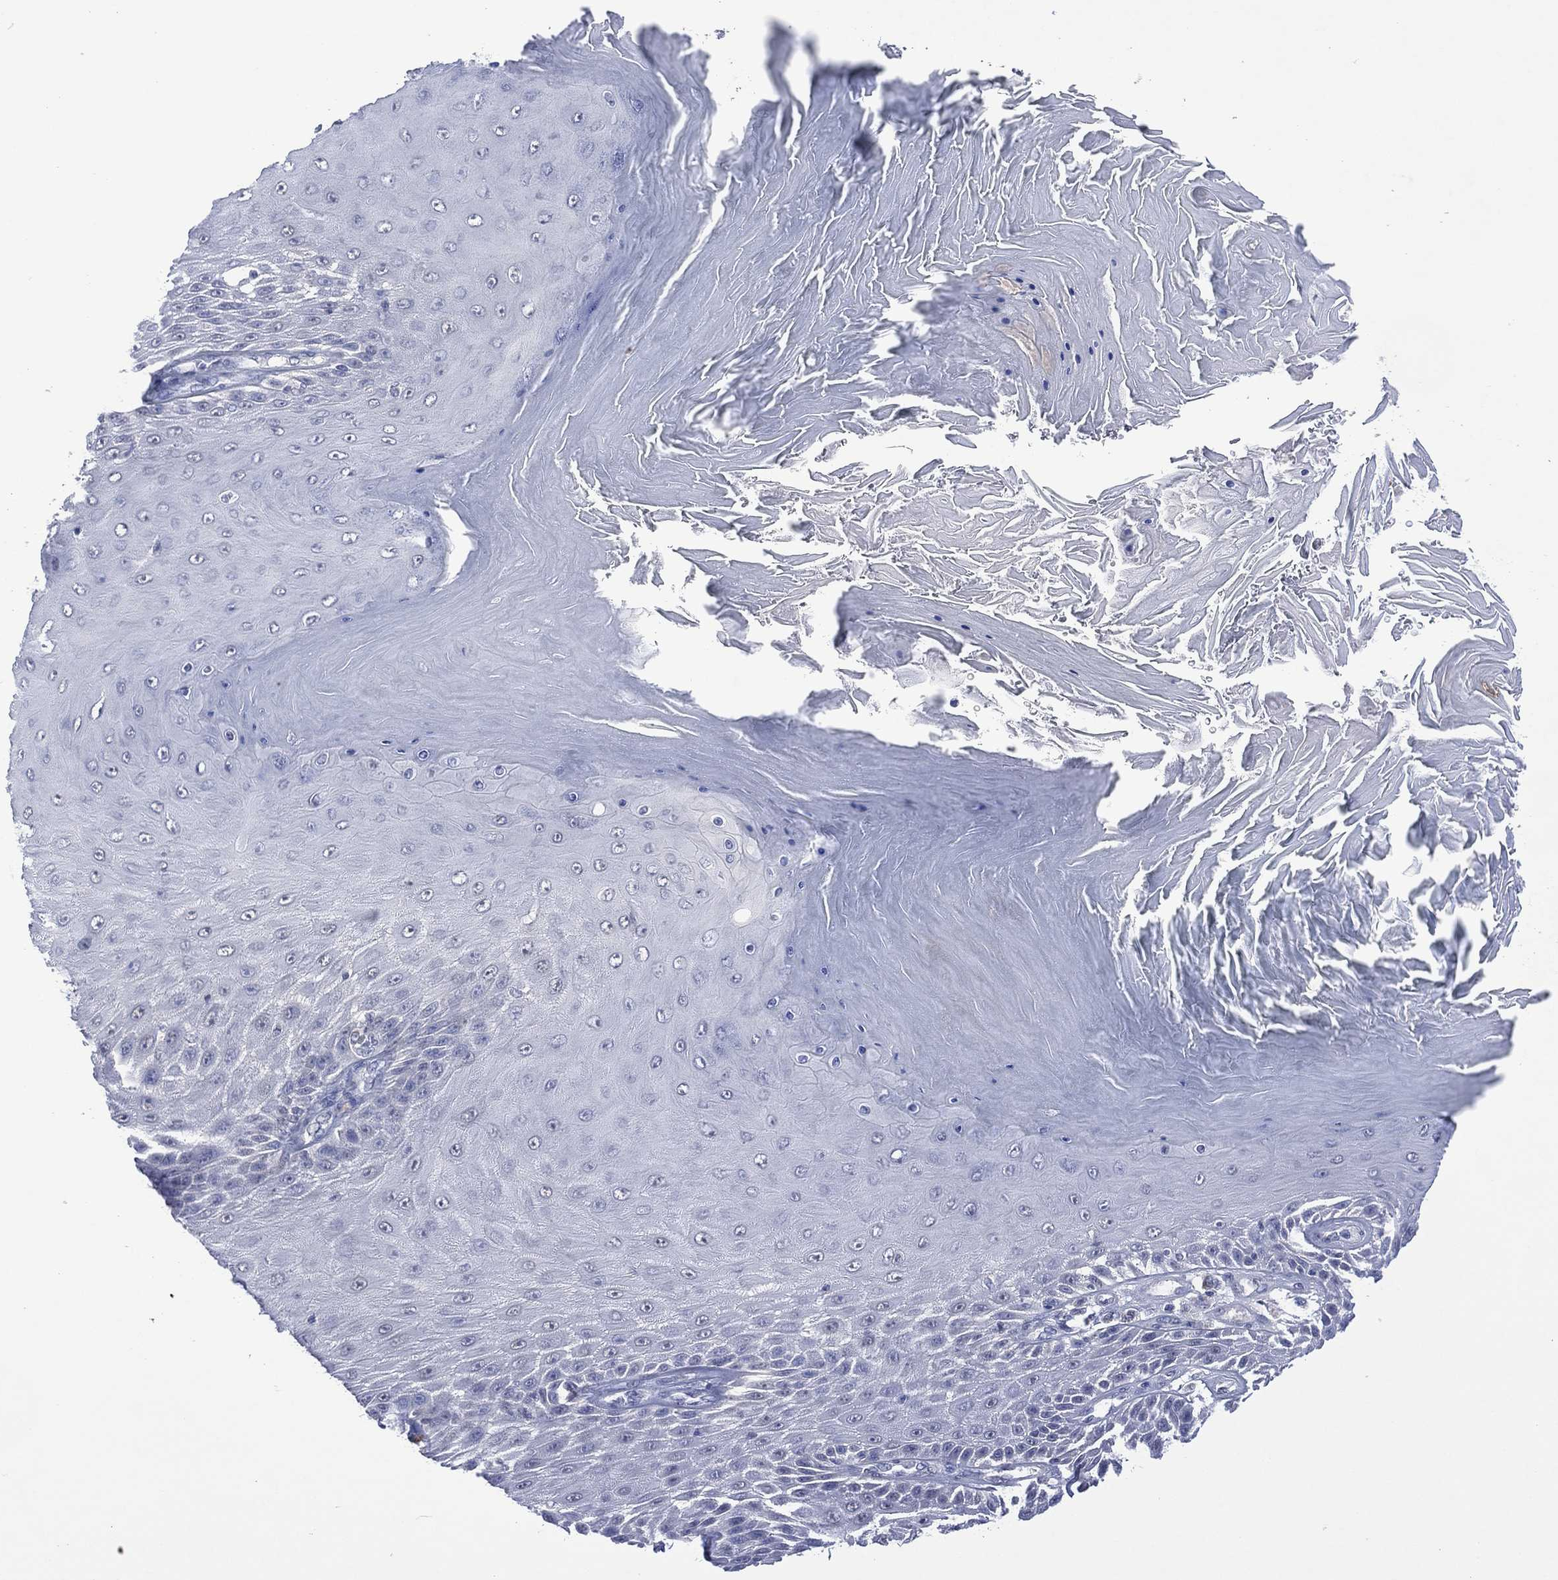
{"staining": {"intensity": "negative", "quantity": "none", "location": "none"}, "tissue": "skin cancer", "cell_type": "Tumor cells", "image_type": "cancer", "snomed": [{"axis": "morphology", "description": "Squamous cell carcinoma, NOS"}, {"axis": "topography", "description": "Skin"}], "caption": "Tumor cells are negative for protein expression in human skin cancer.", "gene": "ASB10", "patient": {"sex": "male", "age": 62}}